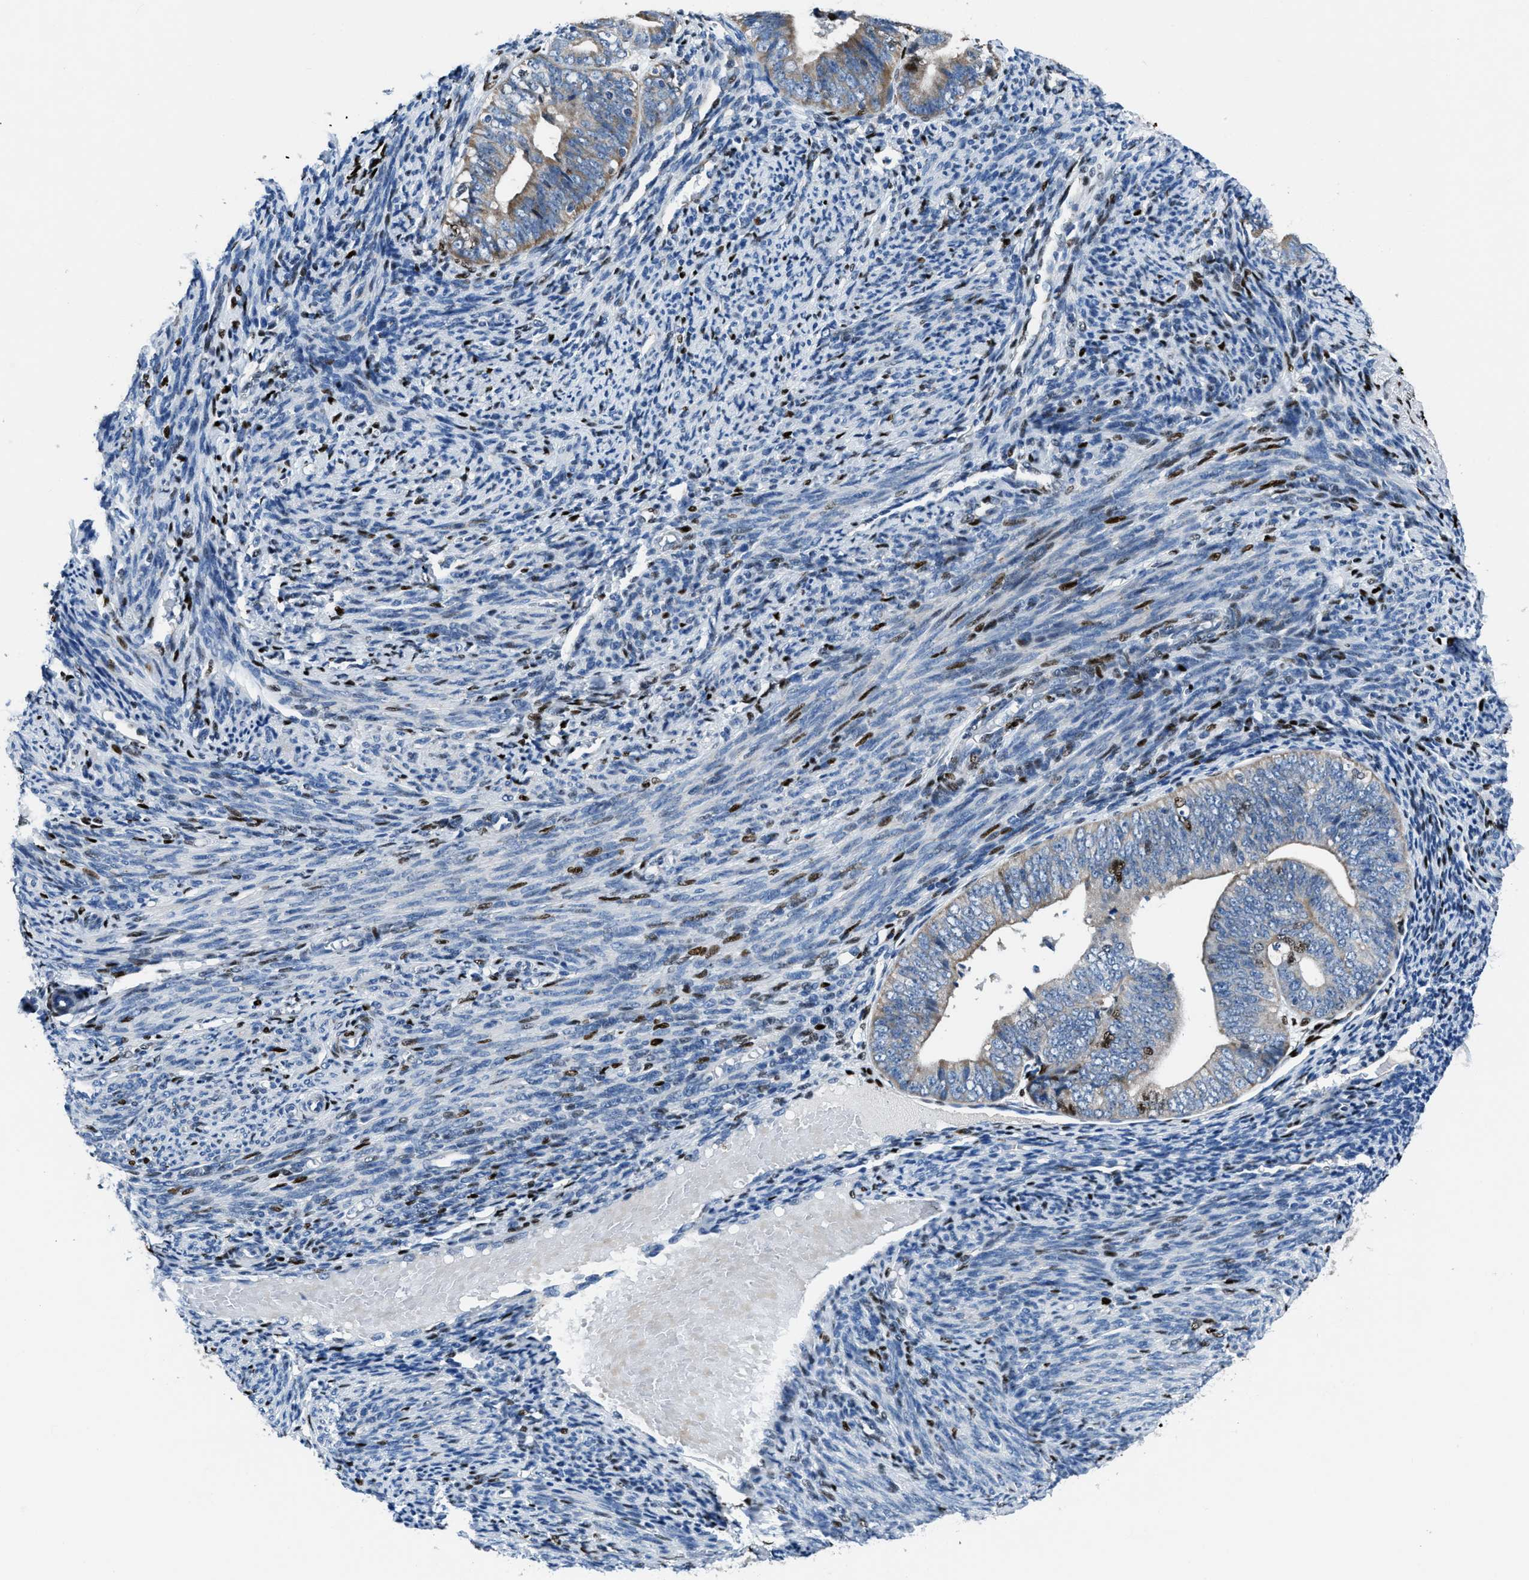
{"staining": {"intensity": "weak", "quantity": "25%-75%", "location": "cytoplasmic/membranous"}, "tissue": "endometrial cancer", "cell_type": "Tumor cells", "image_type": "cancer", "snomed": [{"axis": "morphology", "description": "Adenocarcinoma, NOS"}, {"axis": "topography", "description": "Endometrium"}], "caption": "This micrograph displays immunohistochemistry staining of adenocarcinoma (endometrial), with low weak cytoplasmic/membranous positivity in approximately 25%-75% of tumor cells.", "gene": "EGR1", "patient": {"sex": "female", "age": 63}}